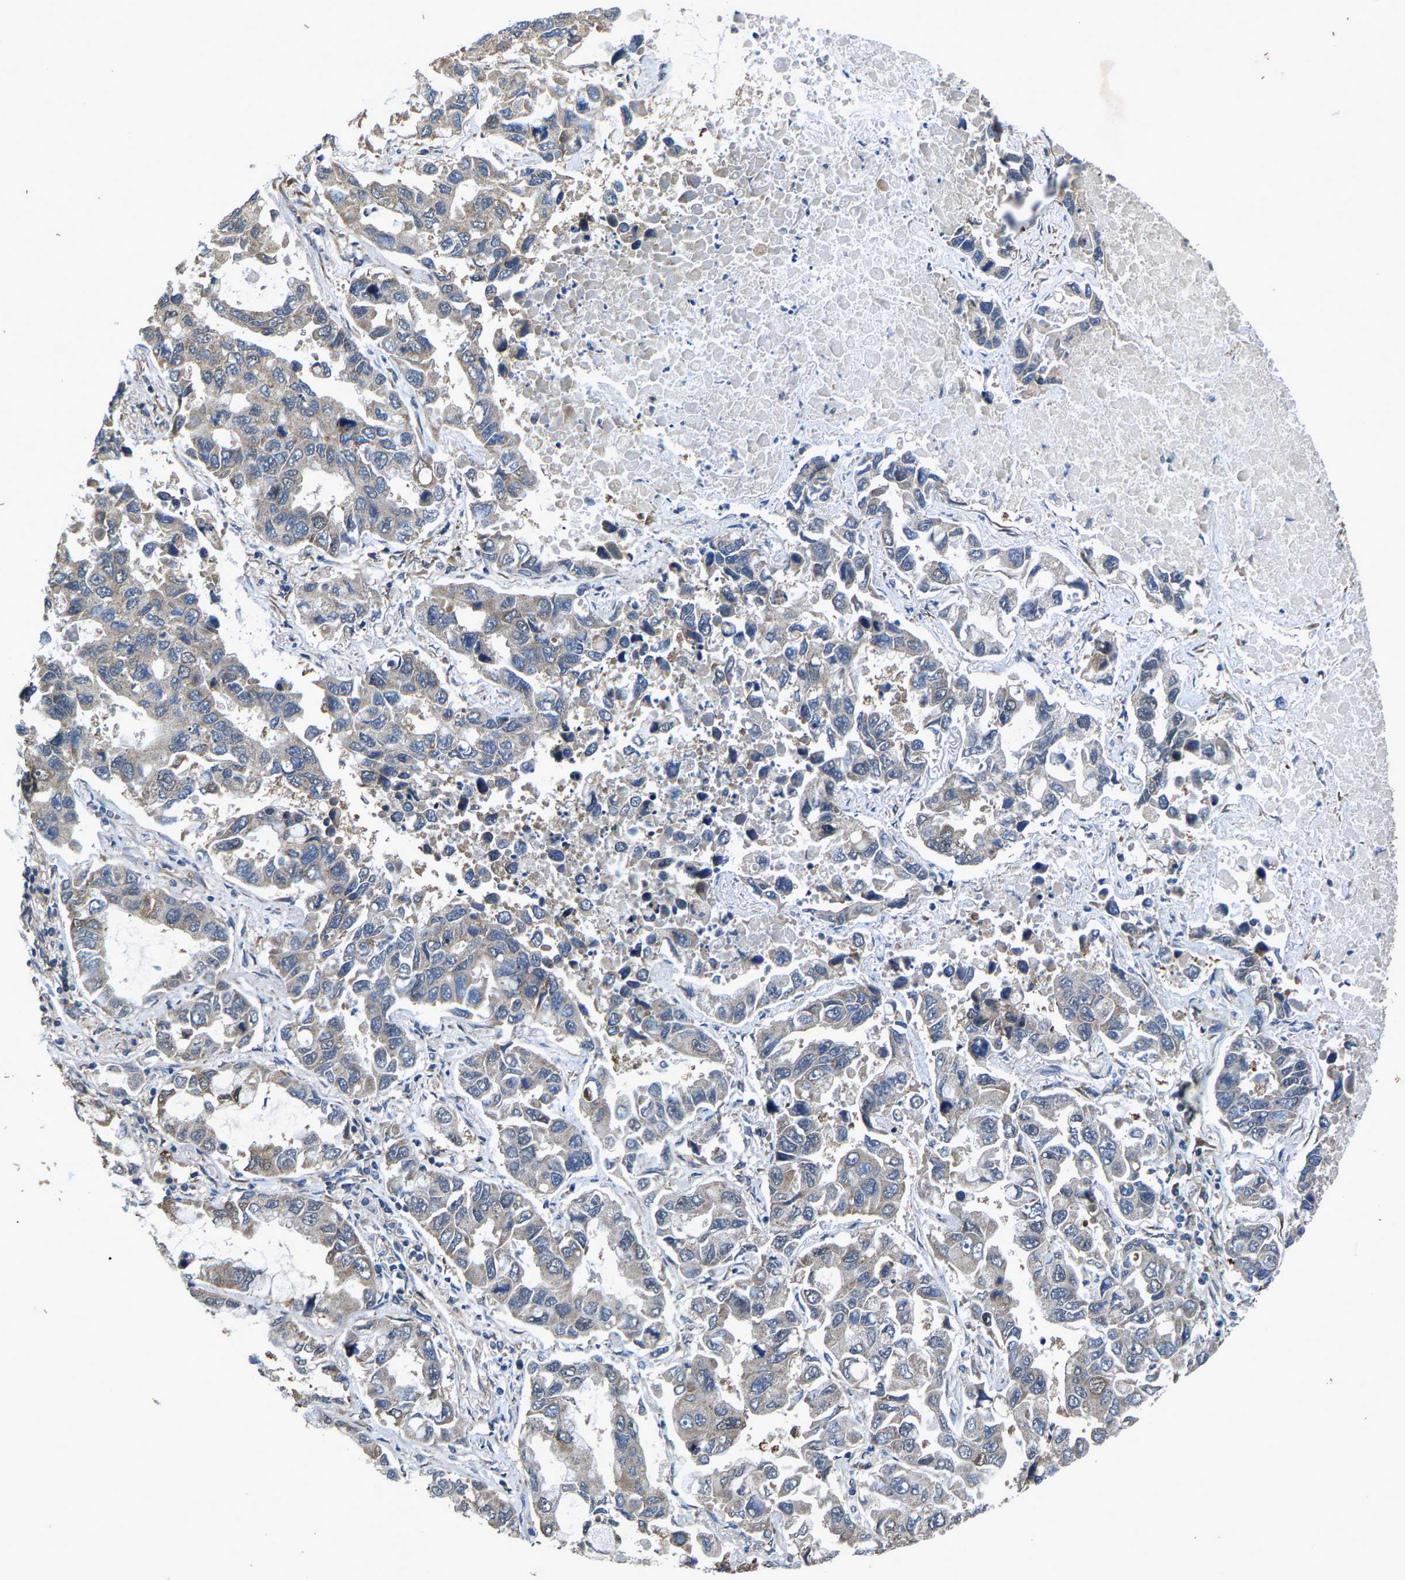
{"staining": {"intensity": "negative", "quantity": "none", "location": "none"}, "tissue": "lung cancer", "cell_type": "Tumor cells", "image_type": "cancer", "snomed": [{"axis": "morphology", "description": "Adenocarcinoma, NOS"}, {"axis": "topography", "description": "Lung"}], "caption": "This is an immunohistochemistry micrograph of human lung cancer. There is no expression in tumor cells.", "gene": "PDP1", "patient": {"sex": "male", "age": 64}}